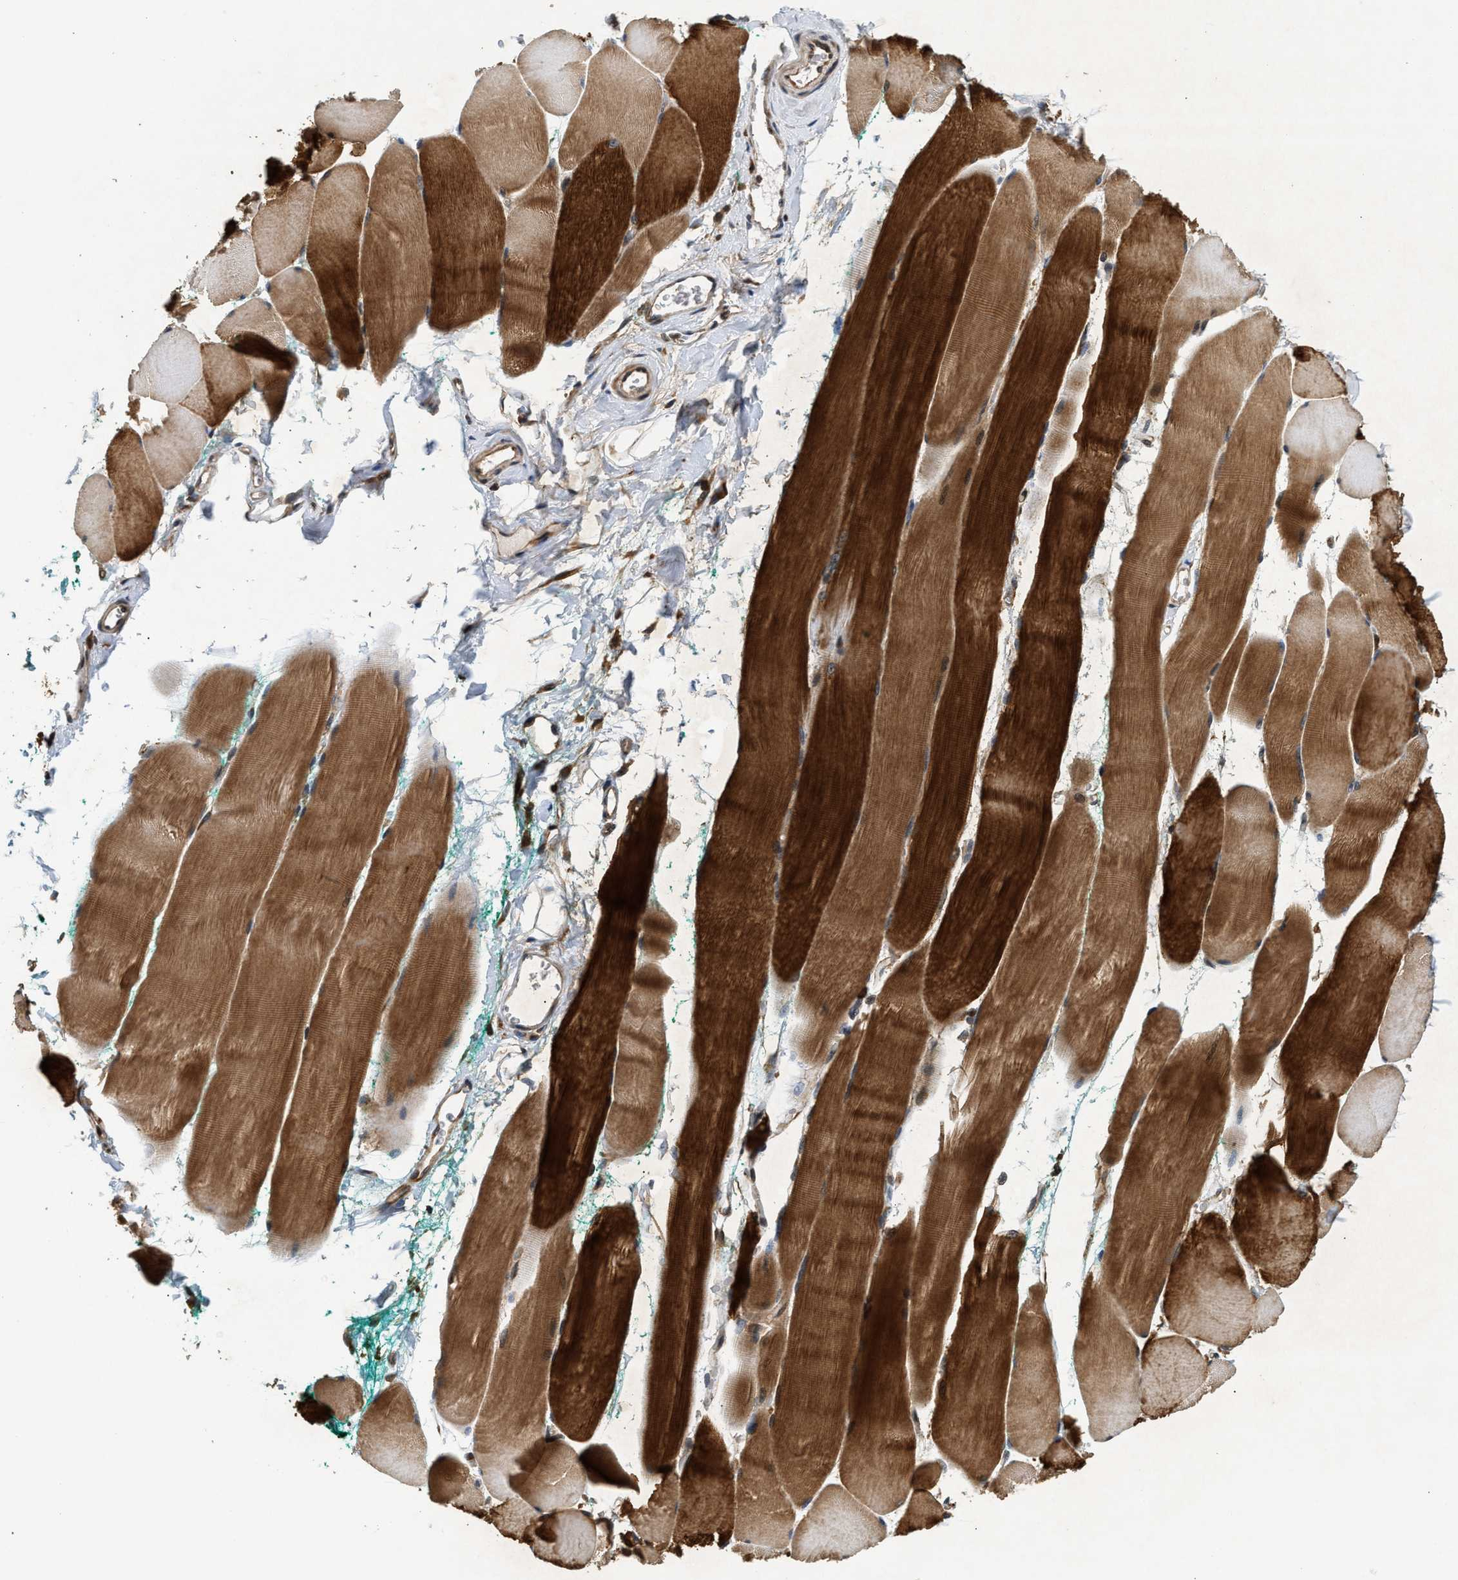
{"staining": {"intensity": "strong", "quantity": ">75%", "location": "cytoplasmic/membranous"}, "tissue": "skeletal muscle", "cell_type": "Myocytes", "image_type": "normal", "snomed": [{"axis": "morphology", "description": "Normal tissue, NOS"}, {"axis": "morphology", "description": "Squamous cell carcinoma, NOS"}, {"axis": "topography", "description": "Skeletal muscle"}], "caption": "Protein expression analysis of benign skeletal muscle displays strong cytoplasmic/membranous positivity in about >75% of myocytes.", "gene": "SNX5", "patient": {"sex": "male", "age": 51}}